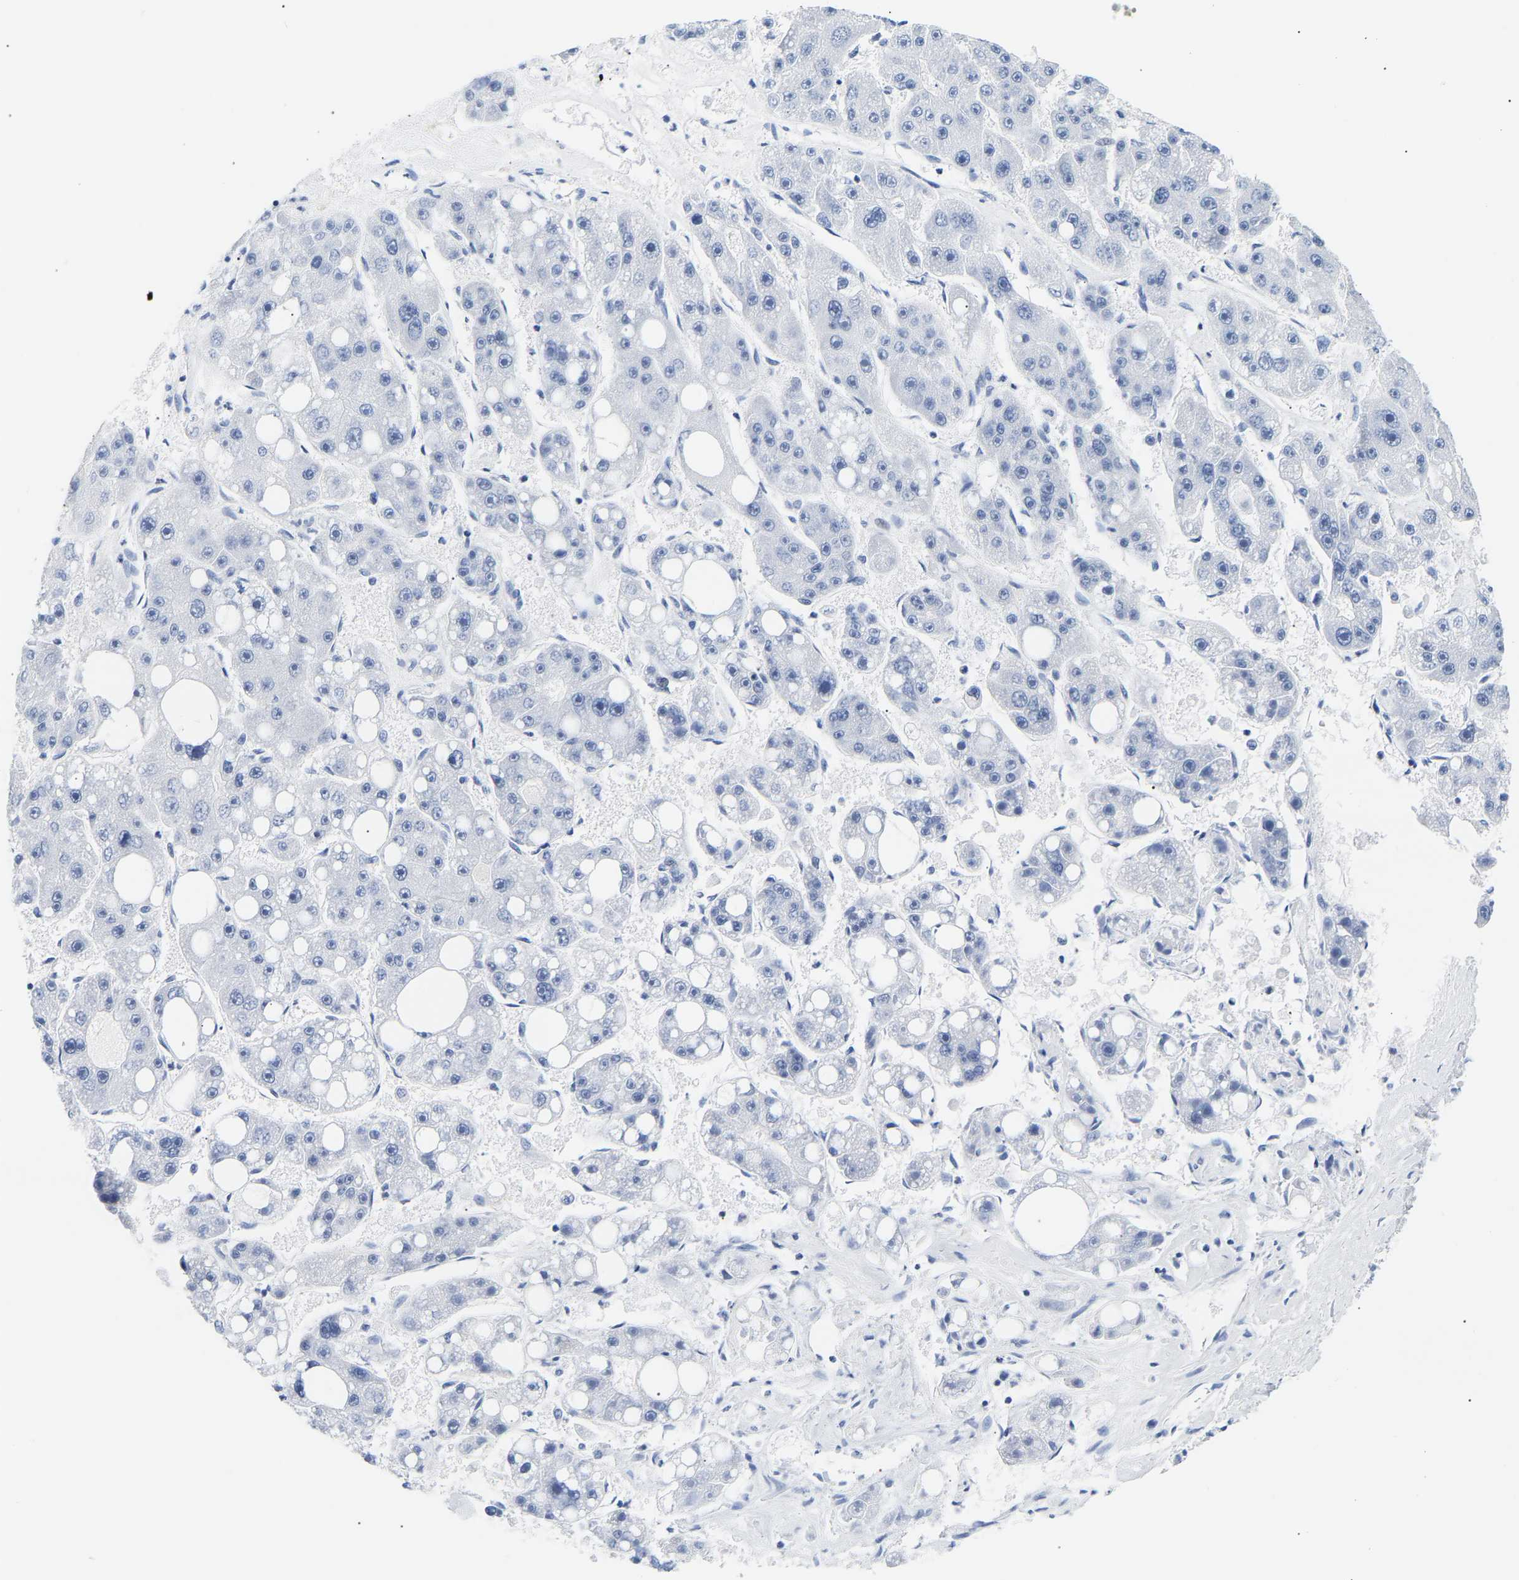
{"staining": {"intensity": "negative", "quantity": "none", "location": "none"}, "tissue": "liver cancer", "cell_type": "Tumor cells", "image_type": "cancer", "snomed": [{"axis": "morphology", "description": "Carcinoma, Hepatocellular, NOS"}, {"axis": "topography", "description": "Liver"}], "caption": "High magnification brightfield microscopy of liver cancer stained with DAB (3,3'-diaminobenzidine) (brown) and counterstained with hematoxylin (blue): tumor cells show no significant expression.", "gene": "SPINK2", "patient": {"sex": "female", "age": 61}}